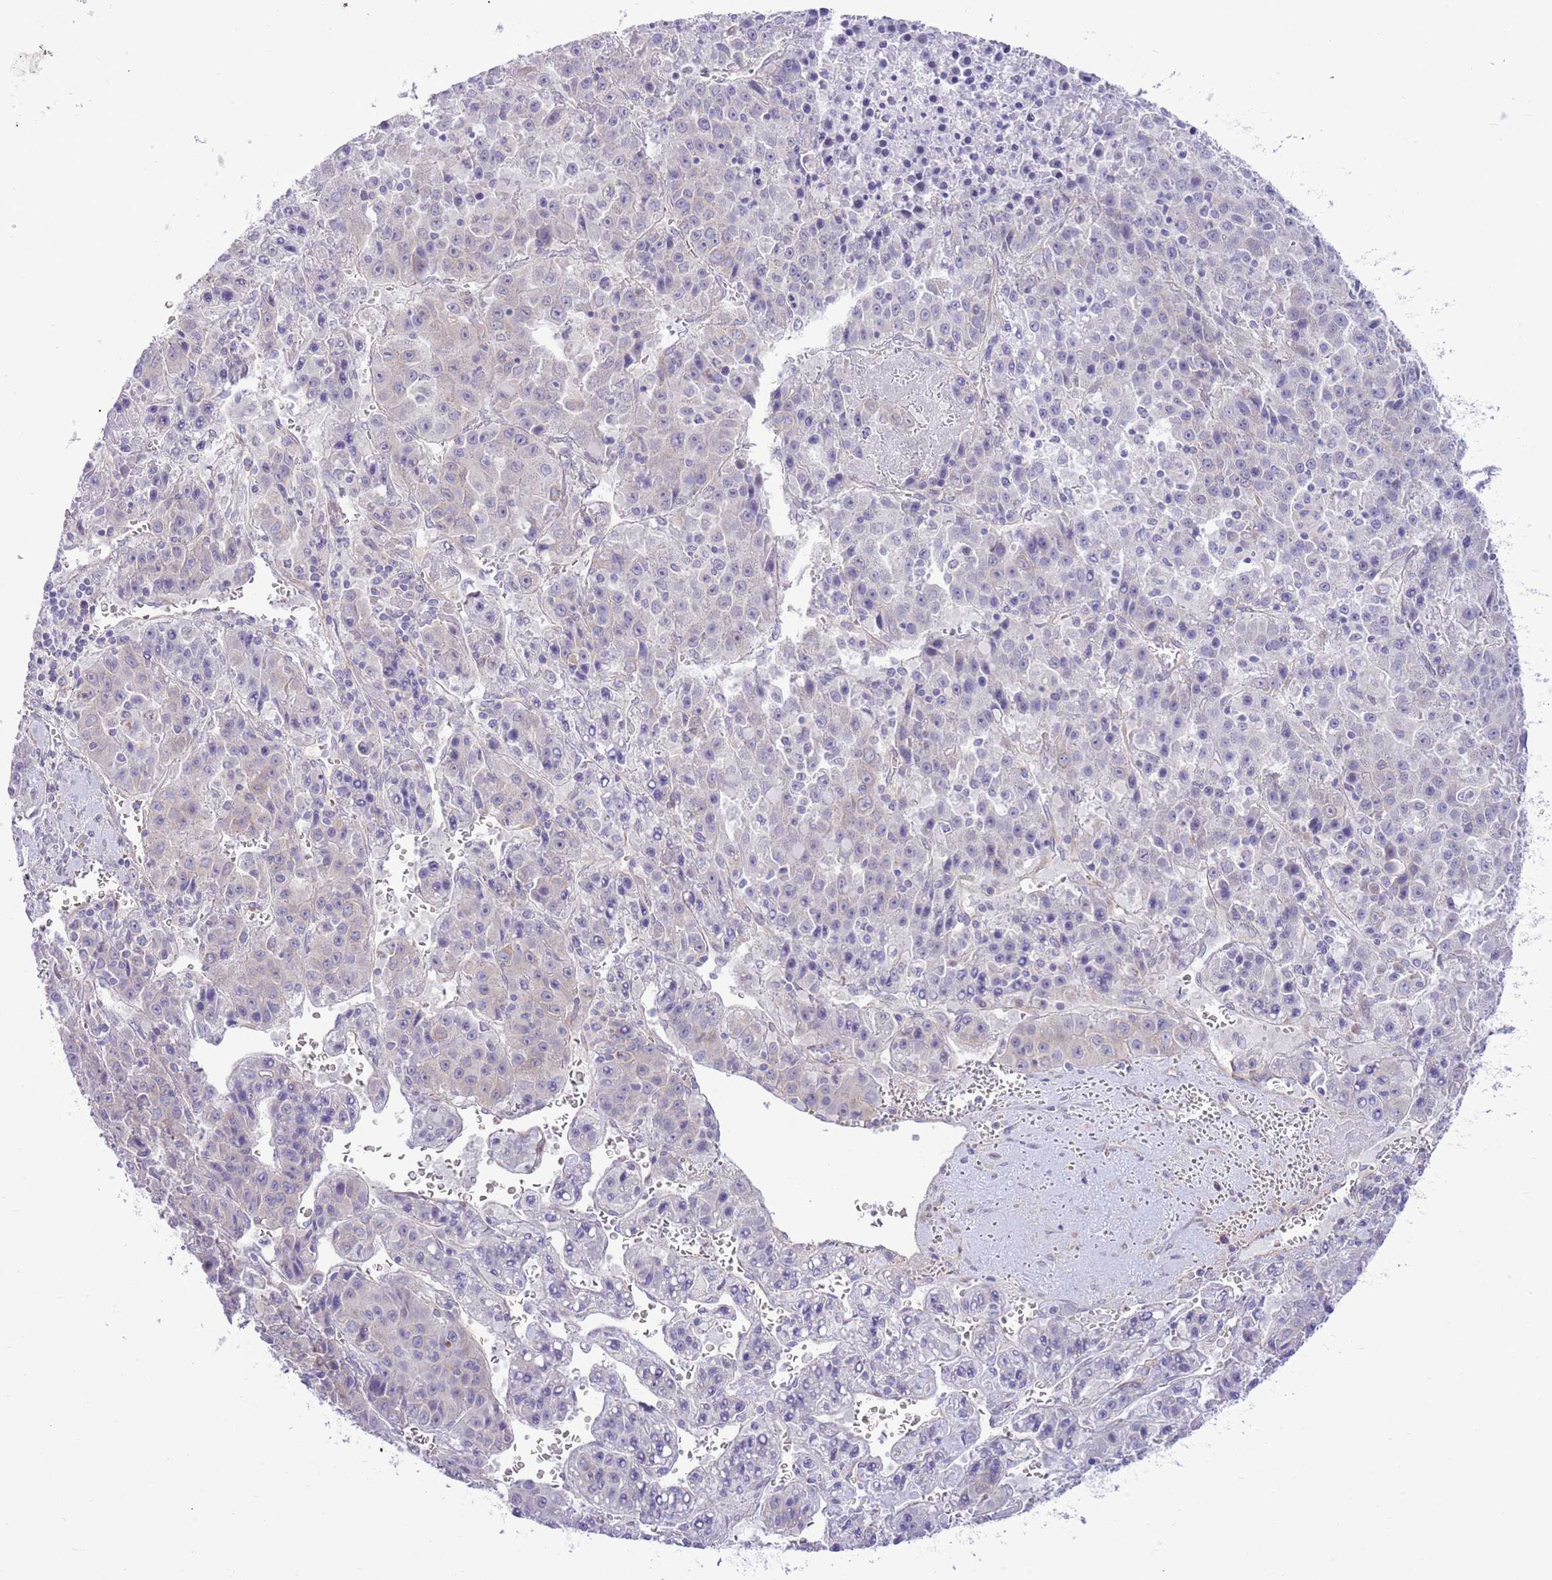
{"staining": {"intensity": "negative", "quantity": "none", "location": "none"}, "tissue": "liver cancer", "cell_type": "Tumor cells", "image_type": "cancer", "snomed": [{"axis": "morphology", "description": "Carcinoma, Hepatocellular, NOS"}, {"axis": "topography", "description": "Liver"}], "caption": "There is no significant expression in tumor cells of hepatocellular carcinoma (liver).", "gene": "ZC4H2", "patient": {"sex": "female", "age": 53}}